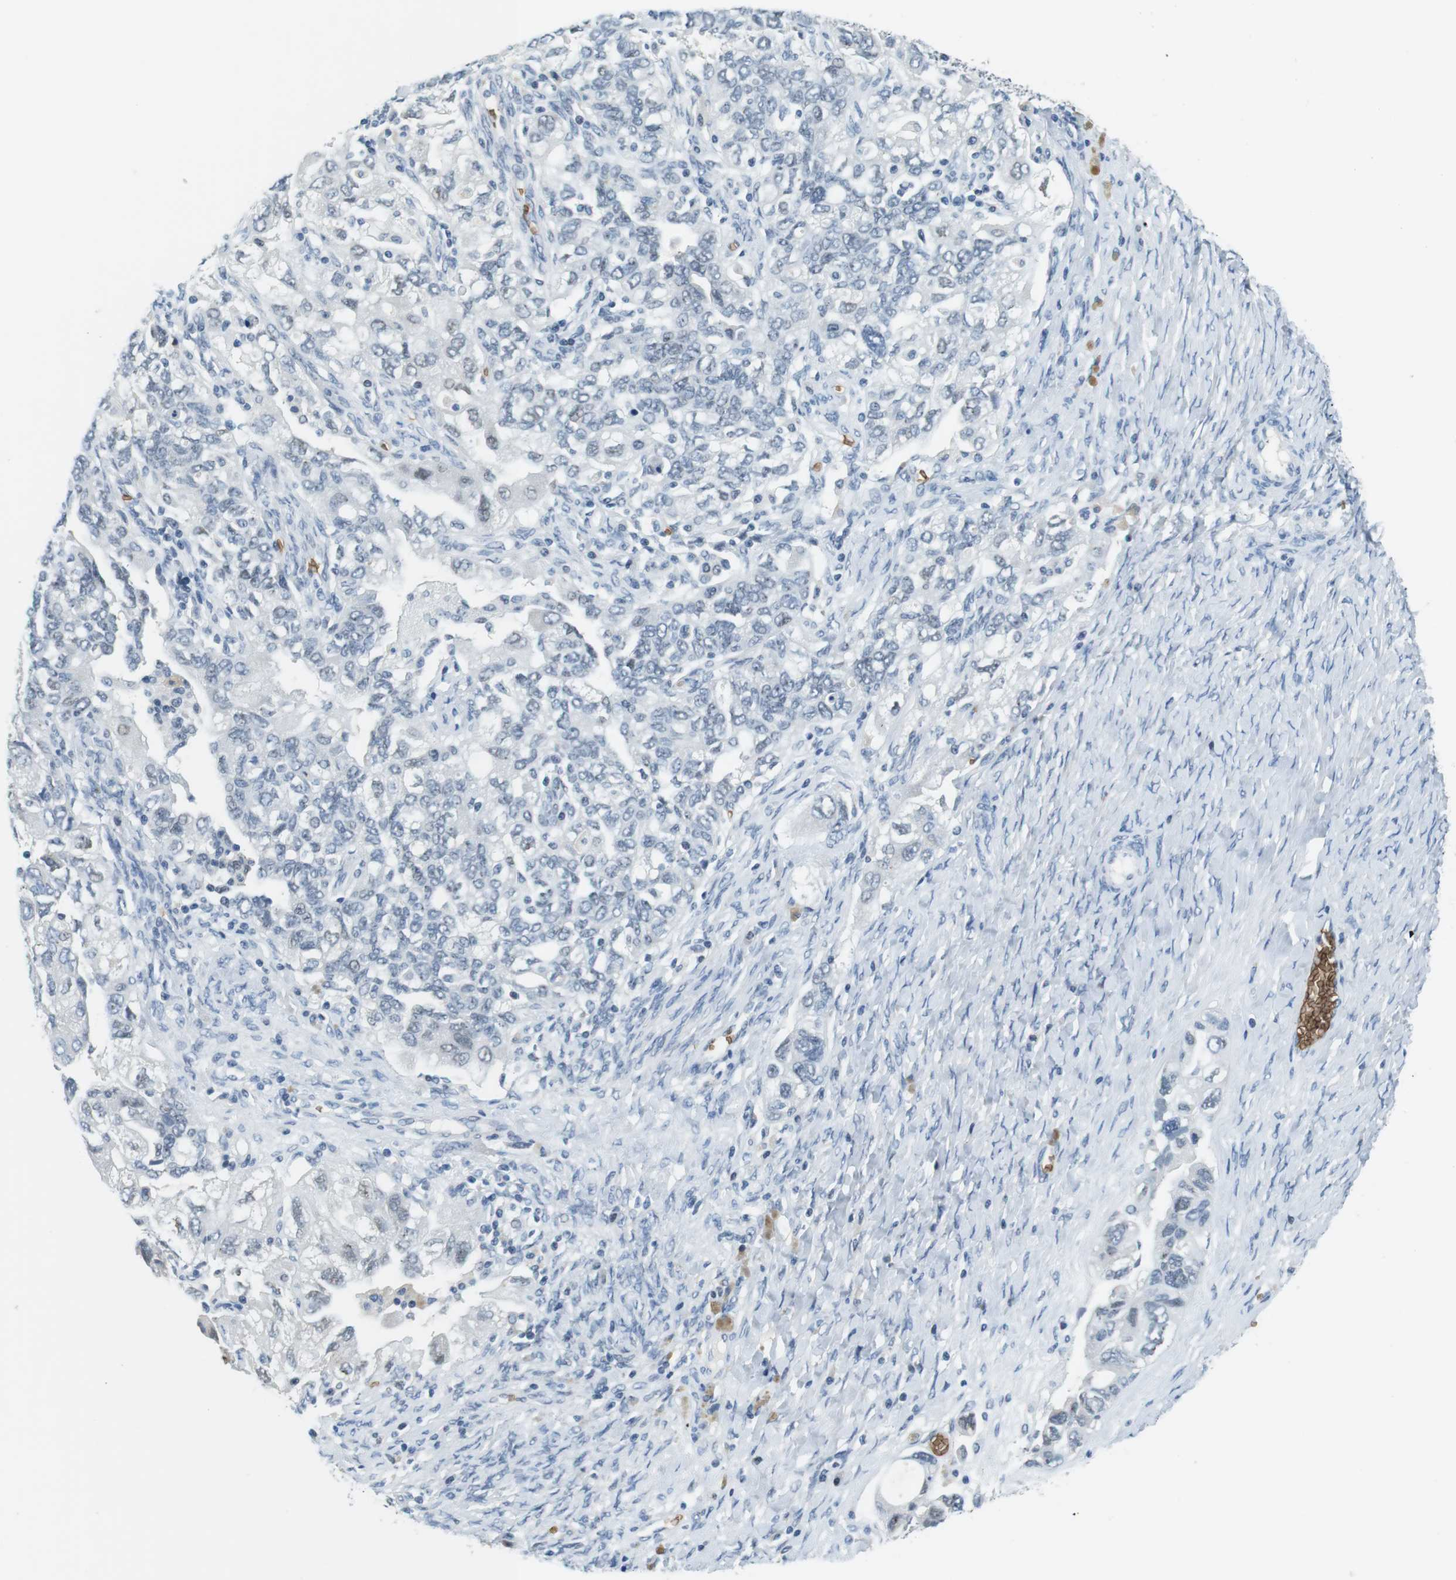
{"staining": {"intensity": "negative", "quantity": "none", "location": "none"}, "tissue": "ovarian cancer", "cell_type": "Tumor cells", "image_type": "cancer", "snomed": [{"axis": "morphology", "description": "Carcinoma, NOS"}, {"axis": "morphology", "description": "Cystadenocarcinoma, serous, NOS"}, {"axis": "topography", "description": "Ovary"}], "caption": "Photomicrograph shows no significant protein positivity in tumor cells of ovarian cancer (carcinoma). (Immunohistochemistry (ihc), brightfield microscopy, high magnification).", "gene": "SLC4A1", "patient": {"sex": "female", "age": 69}}